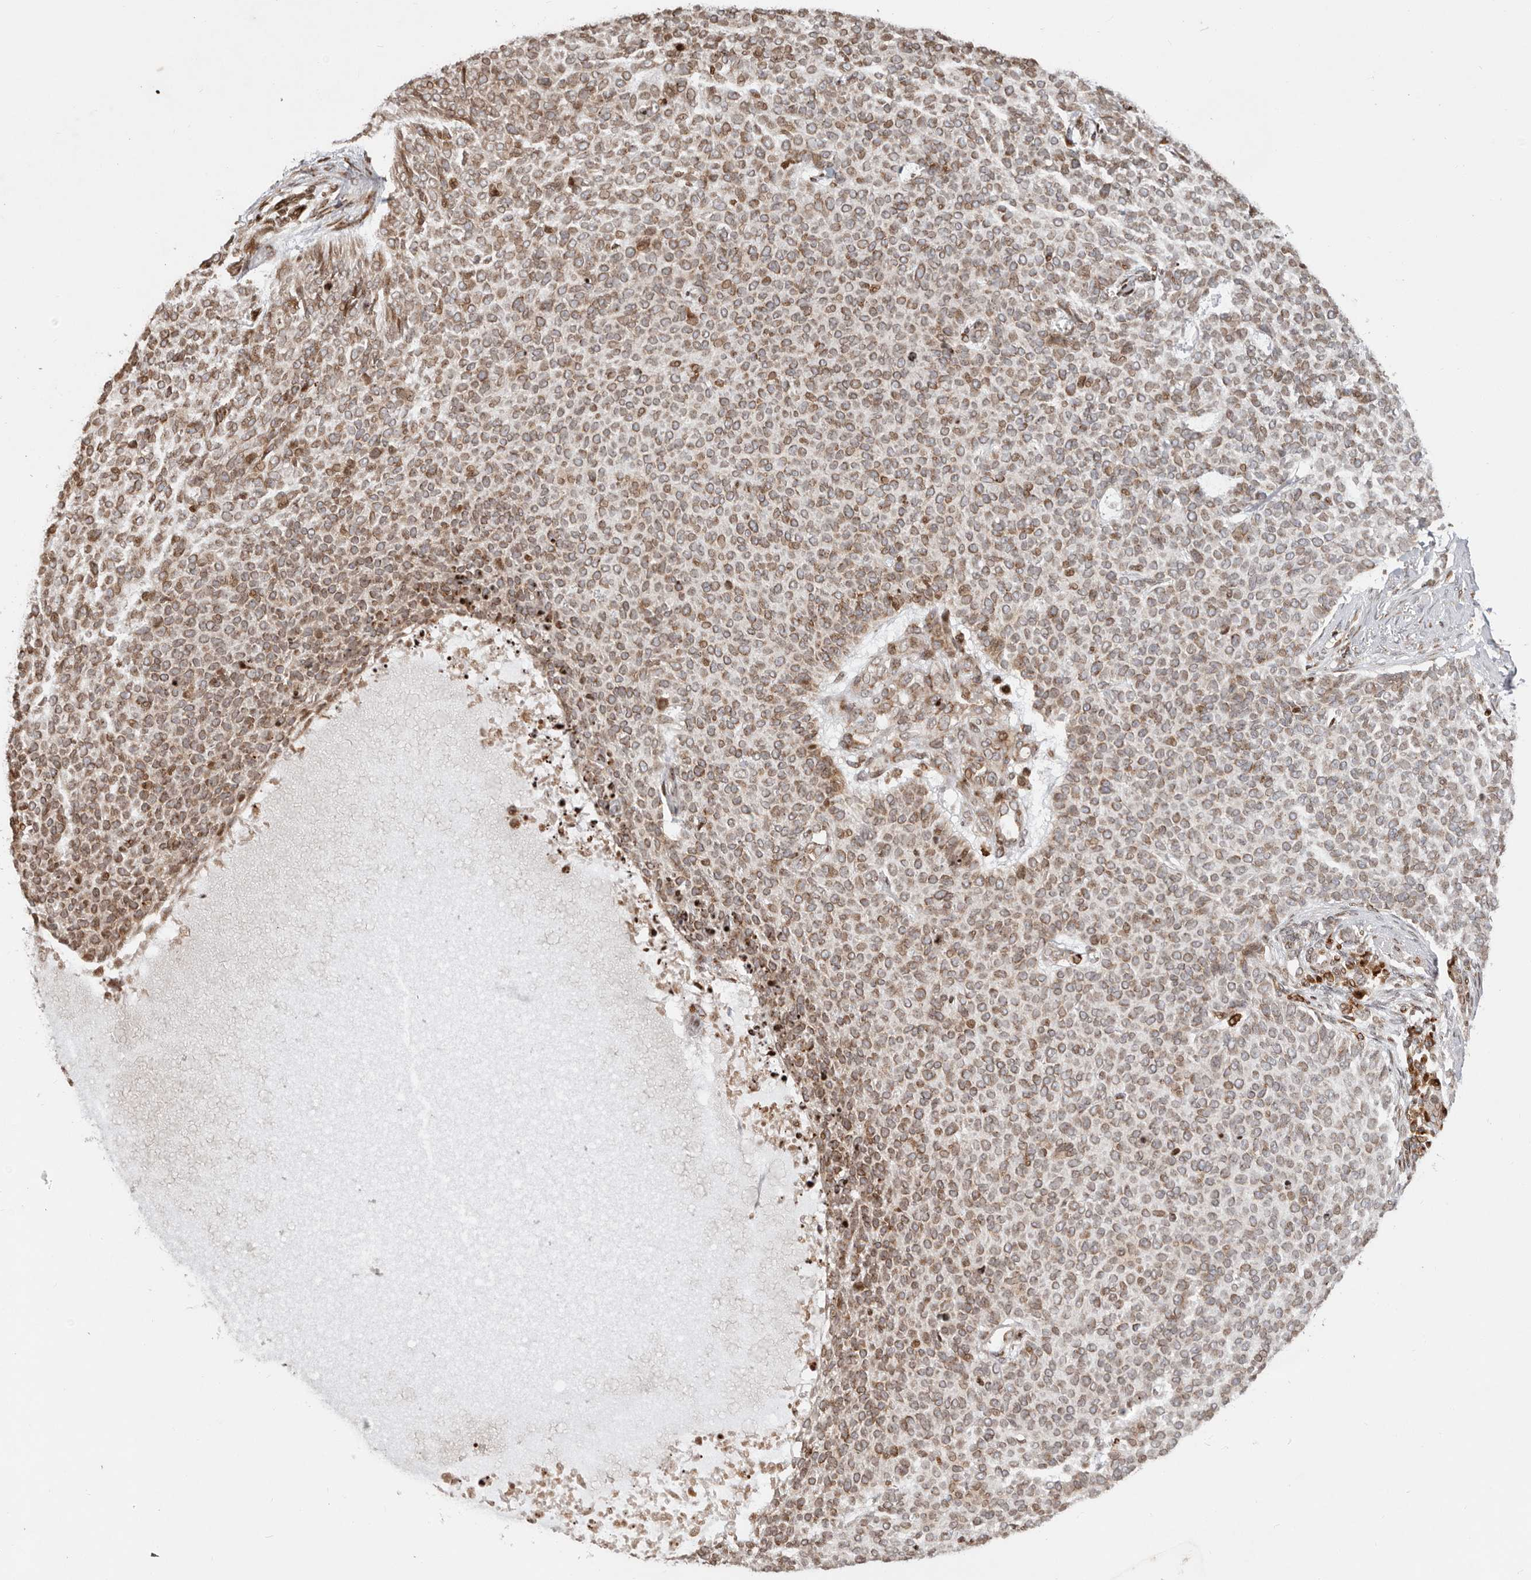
{"staining": {"intensity": "moderate", "quantity": ">75%", "location": "cytoplasmic/membranous"}, "tissue": "skin cancer", "cell_type": "Tumor cells", "image_type": "cancer", "snomed": [{"axis": "morphology", "description": "Normal tissue, NOS"}, {"axis": "morphology", "description": "Basal cell carcinoma"}, {"axis": "topography", "description": "Skin"}], "caption": "Moderate cytoplasmic/membranous staining is identified in approximately >75% of tumor cells in basal cell carcinoma (skin).", "gene": "TRIM4", "patient": {"sex": "male", "age": 50}}